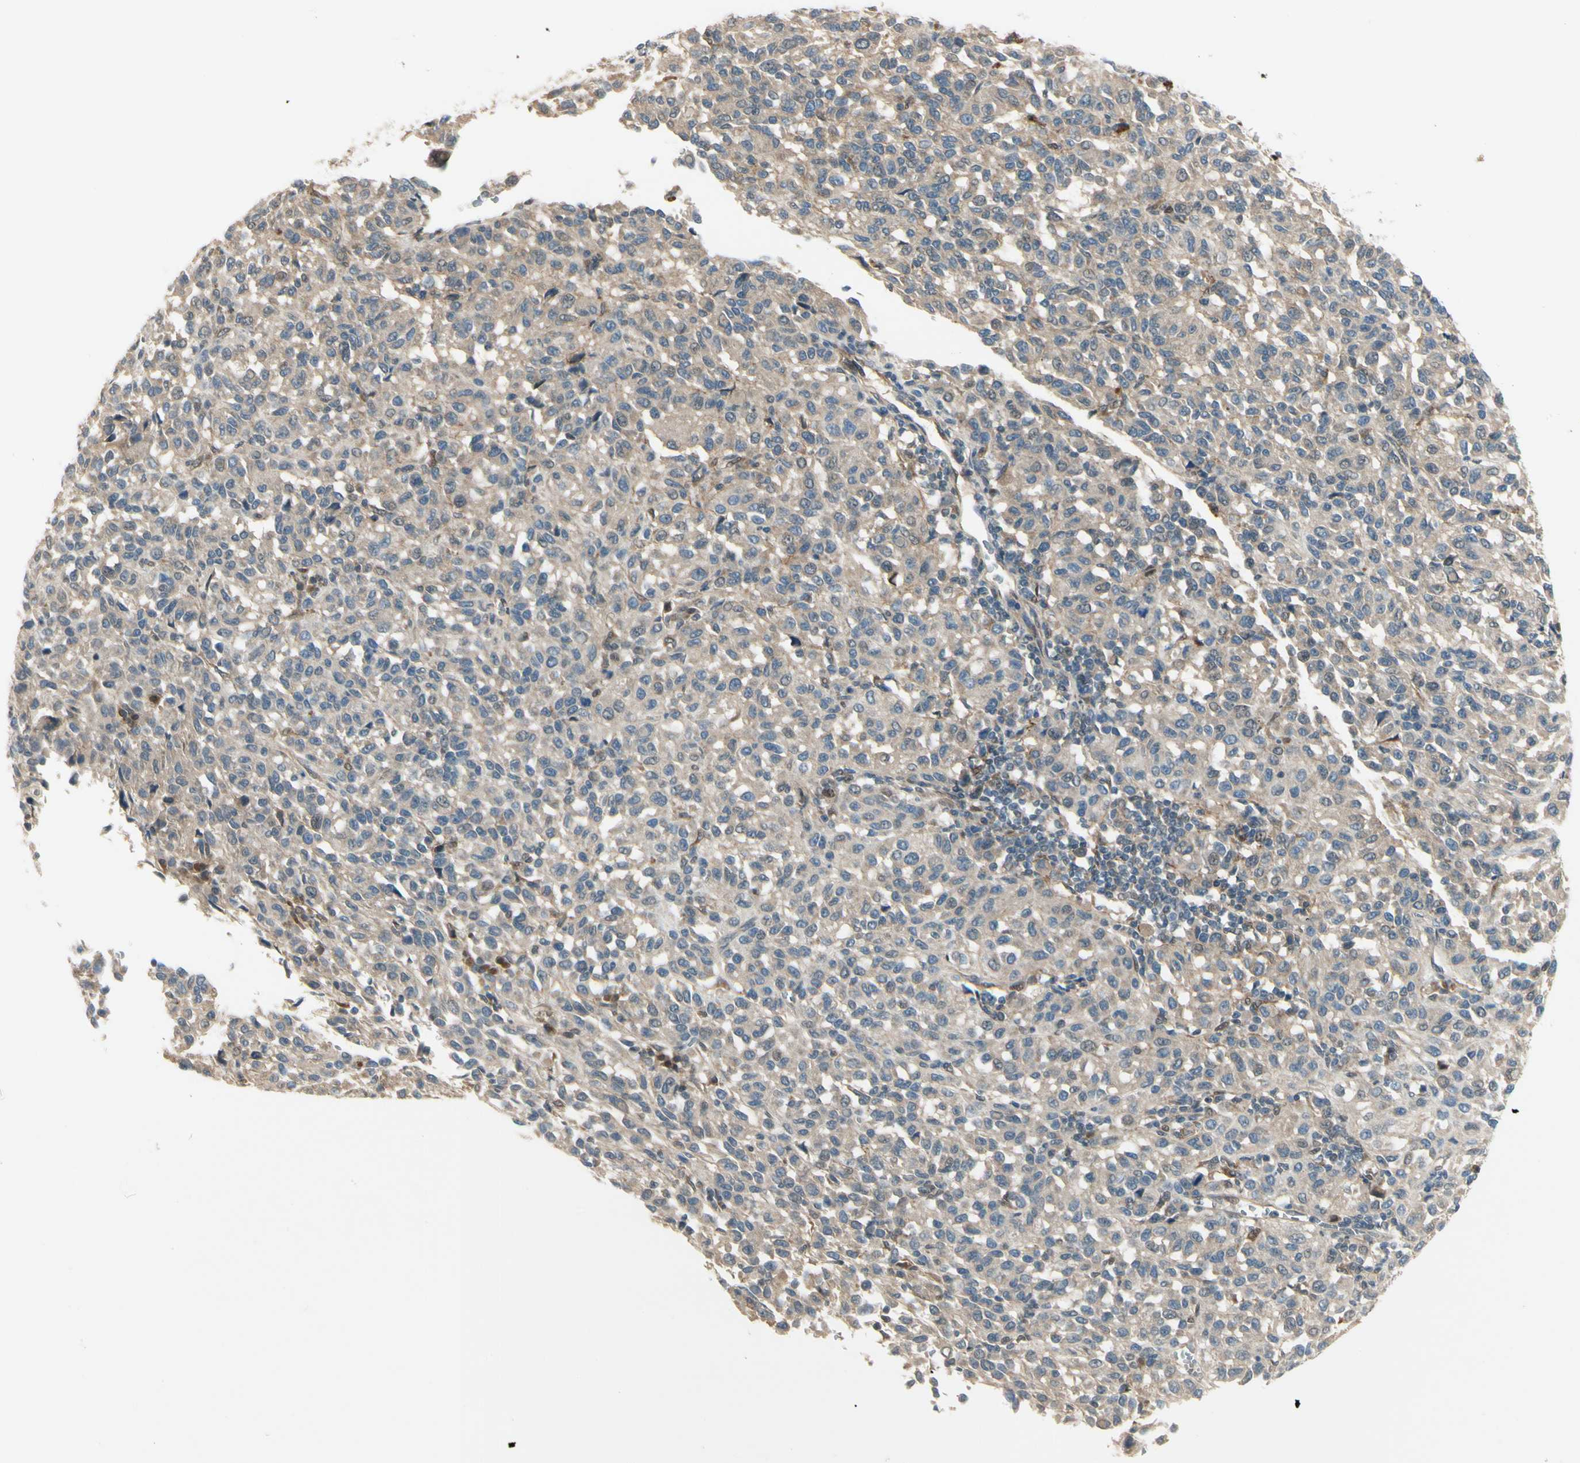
{"staining": {"intensity": "weak", "quantity": "<25%", "location": "cytoplasmic/membranous"}, "tissue": "melanoma", "cell_type": "Tumor cells", "image_type": "cancer", "snomed": [{"axis": "morphology", "description": "Malignant melanoma, Metastatic site"}, {"axis": "topography", "description": "Lung"}], "caption": "Micrograph shows no protein expression in tumor cells of malignant melanoma (metastatic site) tissue.", "gene": "EPHB3", "patient": {"sex": "male", "age": 64}}